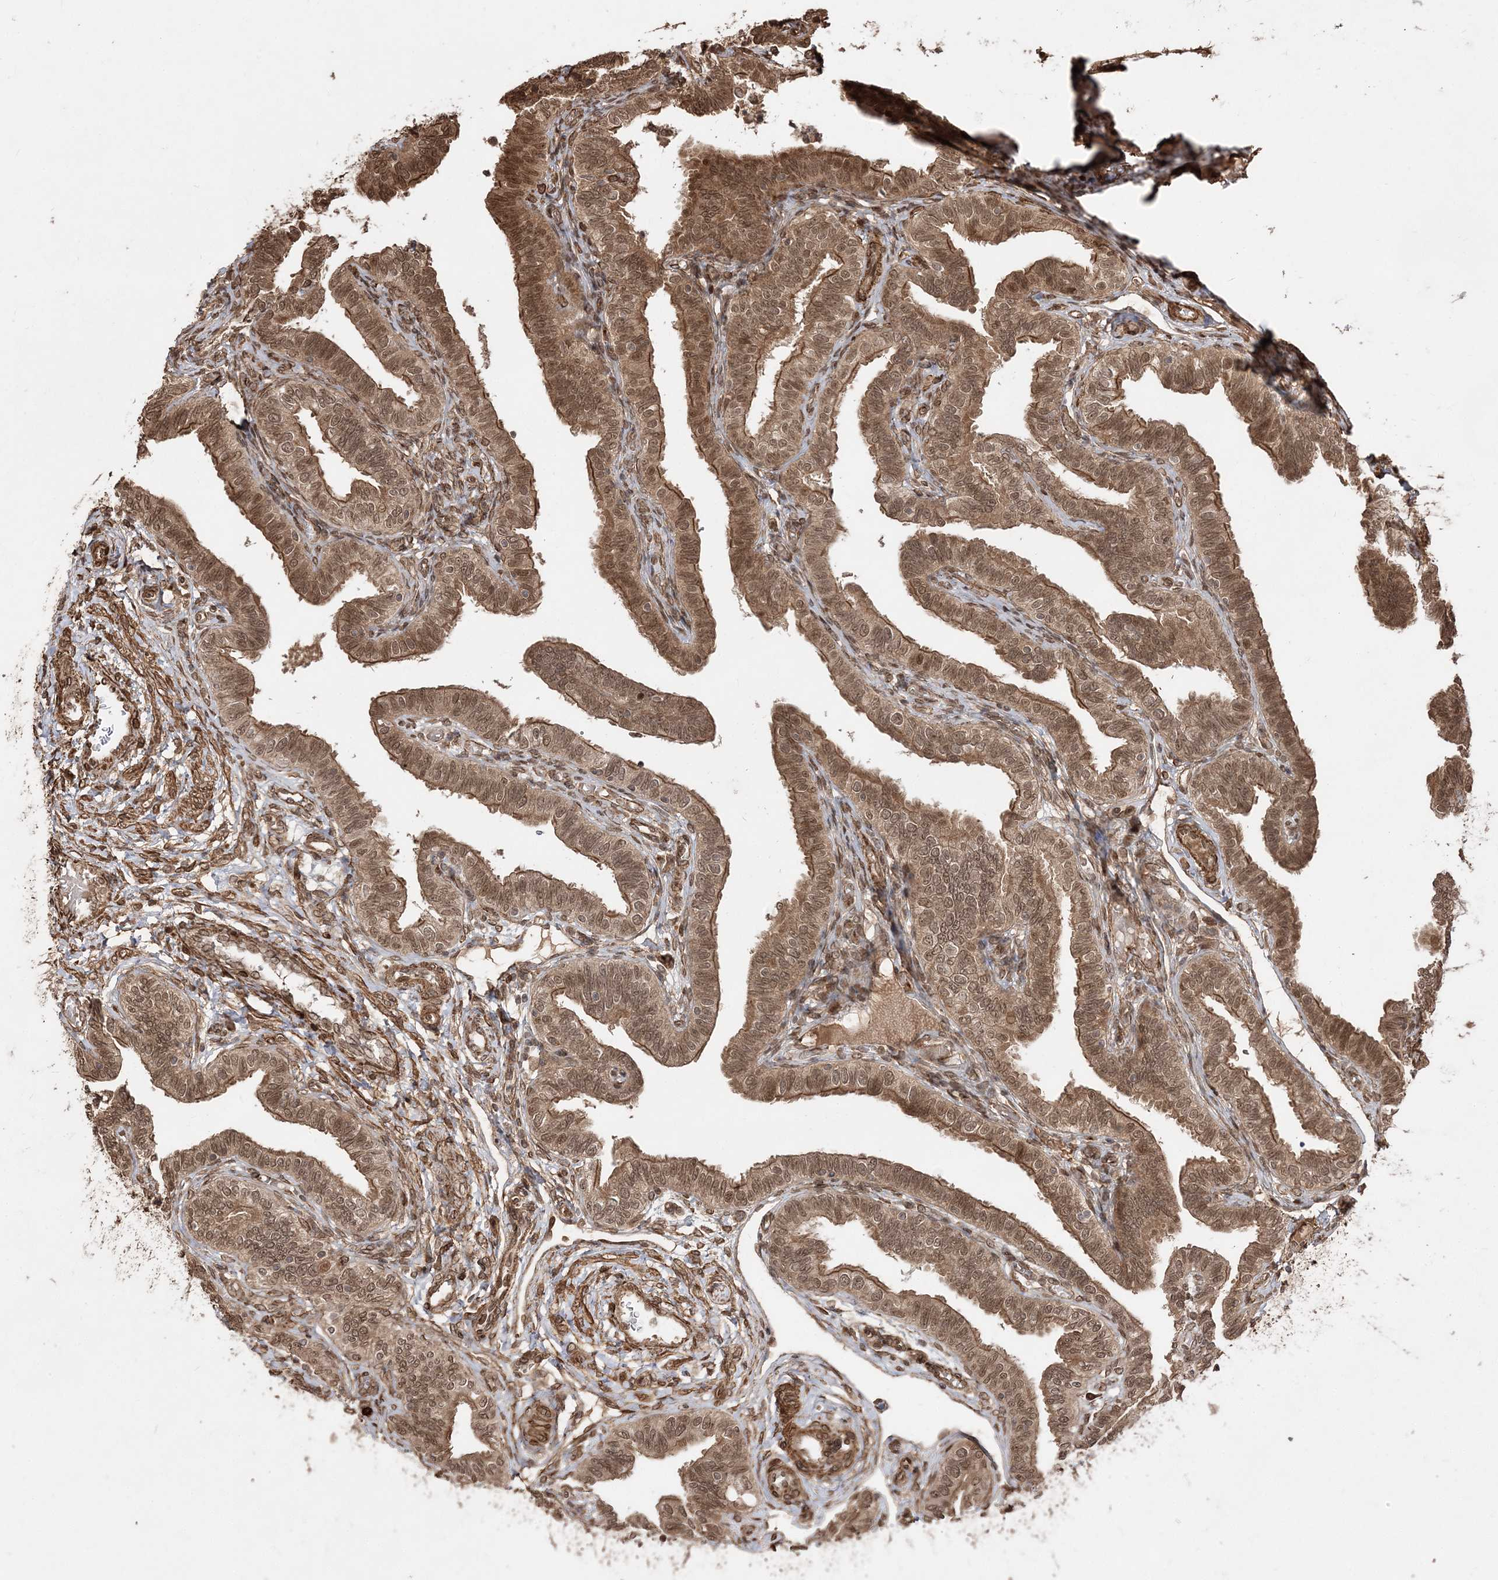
{"staining": {"intensity": "strong", "quantity": ">75%", "location": "cytoplasmic/membranous,nuclear"}, "tissue": "fallopian tube", "cell_type": "Glandular cells", "image_type": "normal", "snomed": [{"axis": "morphology", "description": "Normal tissue, NOS"}, {"axis": "topography", "description": "Fallopian tube"}], "caption": "Protein analysis of unremarkable fallopian tube exhibits strong cytoplasmic/membranous,nuclear staining in about >75% of glandular cells.", "gene": "ETAA1", "patient": {"sex": "female", "age": 39}}